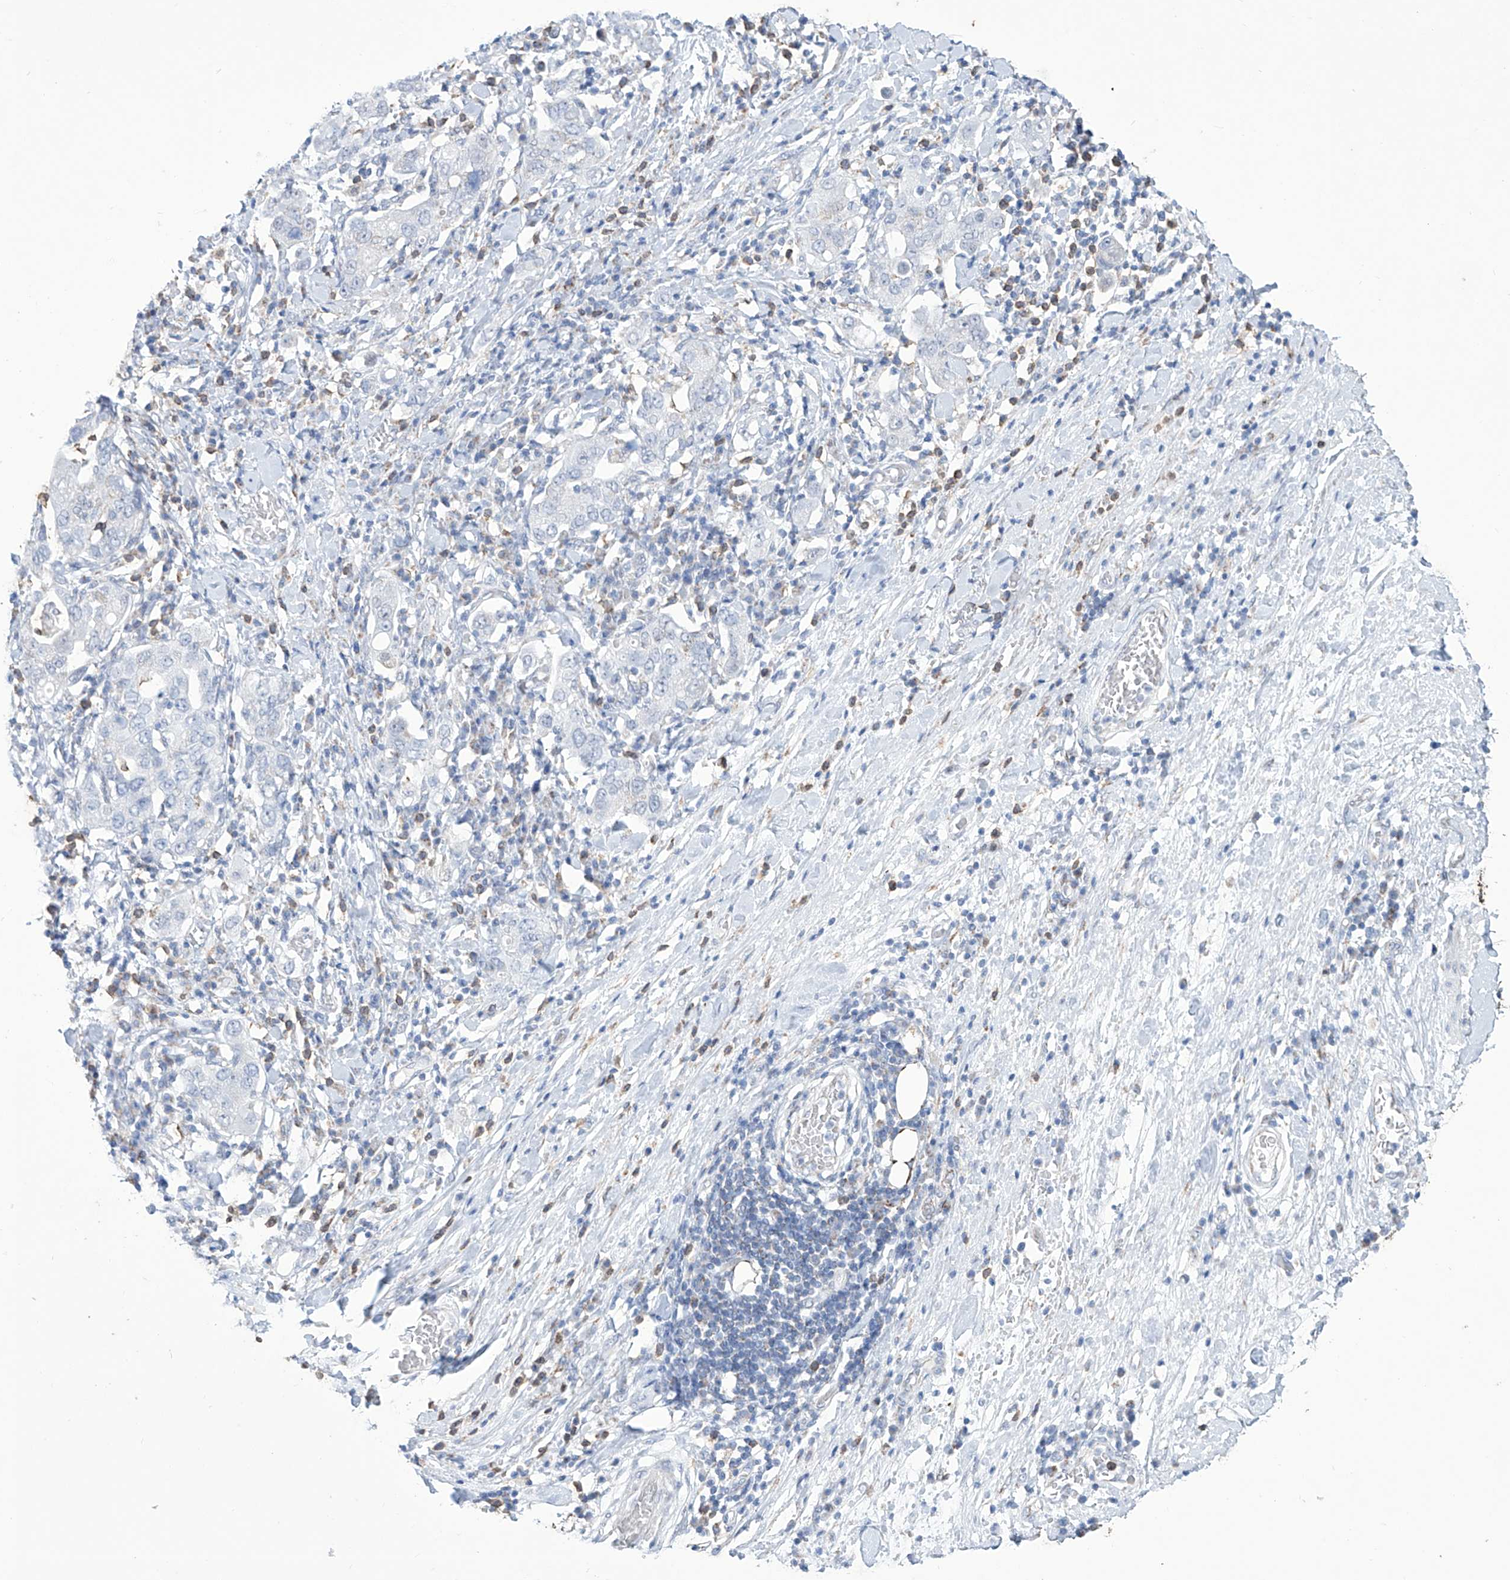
{"staining": {"intensity": "negative", "quantity": "none", "location": "none"}, "tissue": "stomach cancer", "cell_type": "Tumor cells", "image_type": "cancer", "snomed": [{"axis": "morphology", "description": "Adenocarcinoma, NOS"}, {"axis": "topography", "description": "Stomach, upper"}], "caption": "Immunohistochemistry (IHC) micrograph of neoplastic tissue: adenocarcinoma (stomach) stained with DAB shows no significant protein expression in tumor cells.", "gene": "ALDH6A1", "patient": {"sex": "male", "age": 62}}